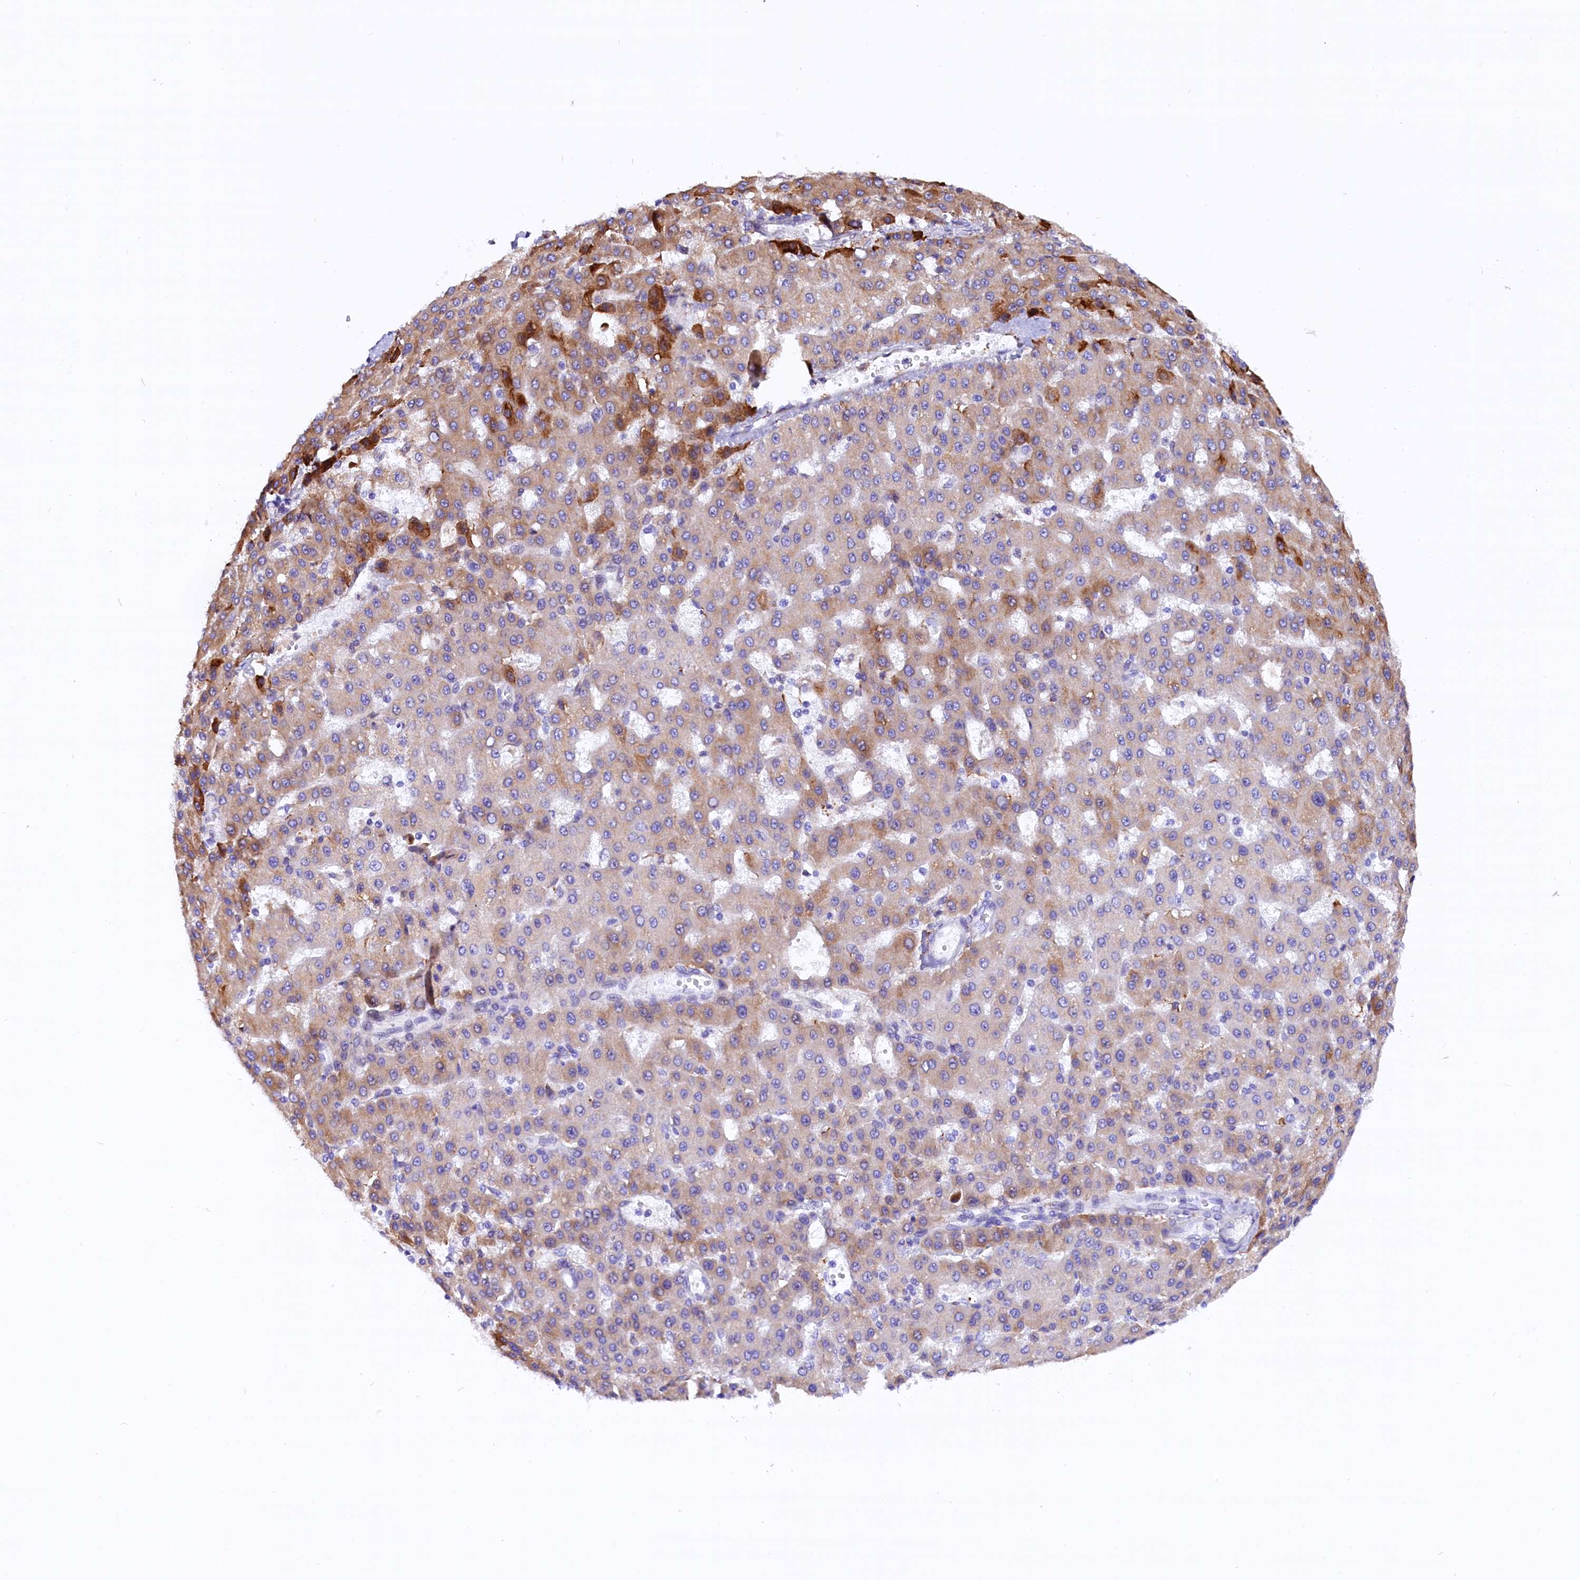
{"staining": {"intensity": "moderate", "quantity": "<25%", "location": "cytoplasmic/membranous"}, "tissue": "liver cancer", "cell_type": "Tumor cells", "image_type": "cancer", "snomed": [{"axis": "morphology", "description": "Carcinoma, Hepatocellular, NOS"}, {"axis": "topography", "description": "Liver"}], "caption": "This micrograph demonstrates IHC staining of human liver cancer, with low moderate cytoplasmic/membranous positivity in about <25% of tumor cells.", "gene": "CMTR2", "patient": {"sex": "male", "age": 47}}